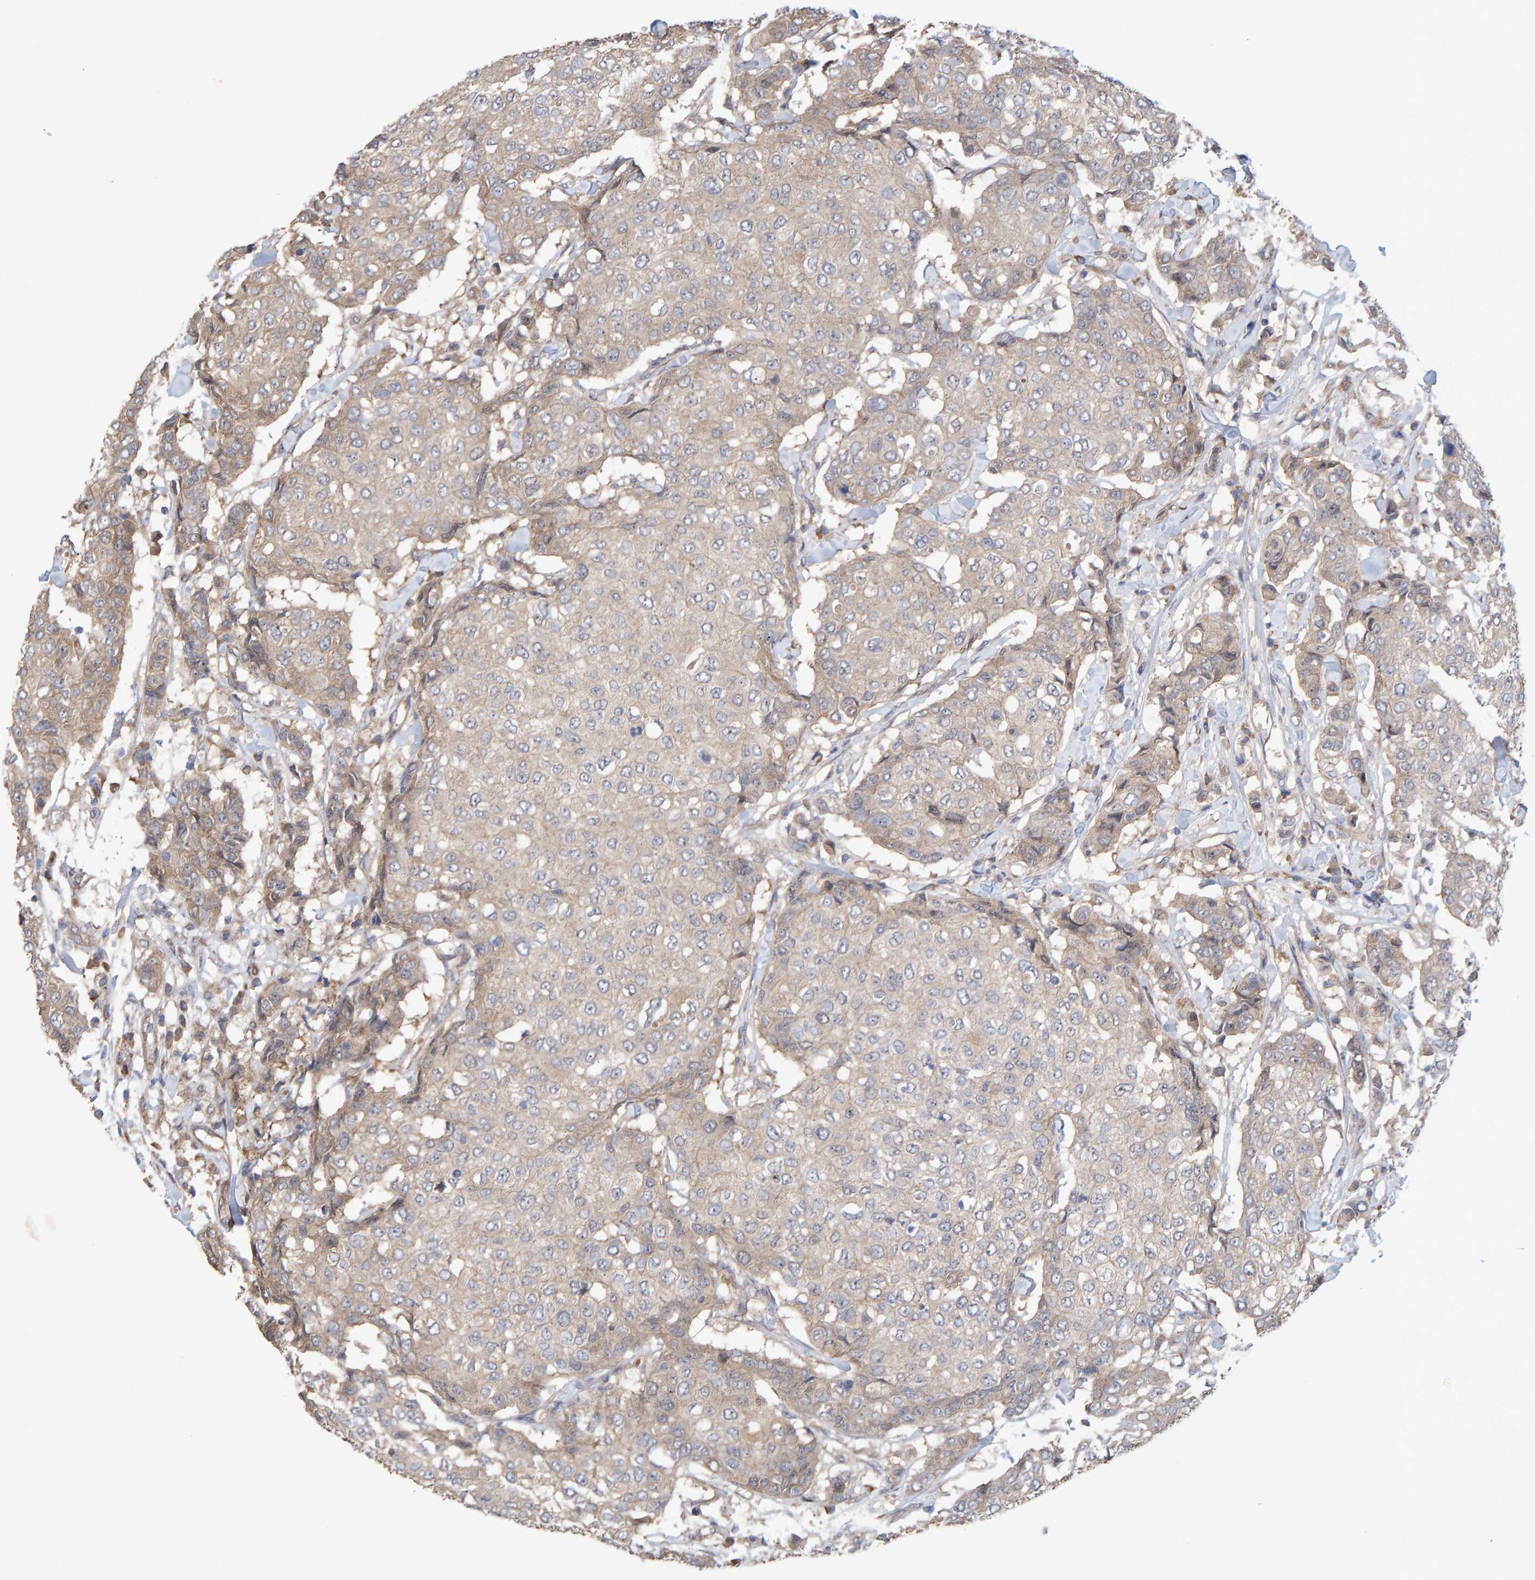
{"staining": {"intensity": "weak", "quantity": "25%-75%", "location": "cytoplasmic/membranous"}, "tissue": "breast cancer", "cell_type": "Tumor cells", "image_type": "cancer", "snomed": [{"axis": "morphology", "description": "Duct carcinoma"}, {"axis": "topography", "description": "Breast"}], "caption": "Protein staining shows weak cytoplasmic/membranous positivity in approximately 25%-75% of tumor cells in intraductal carcinoma (breast).", "gene": "LRSAM1", "patient": {"sex": "female", "age": 27}}